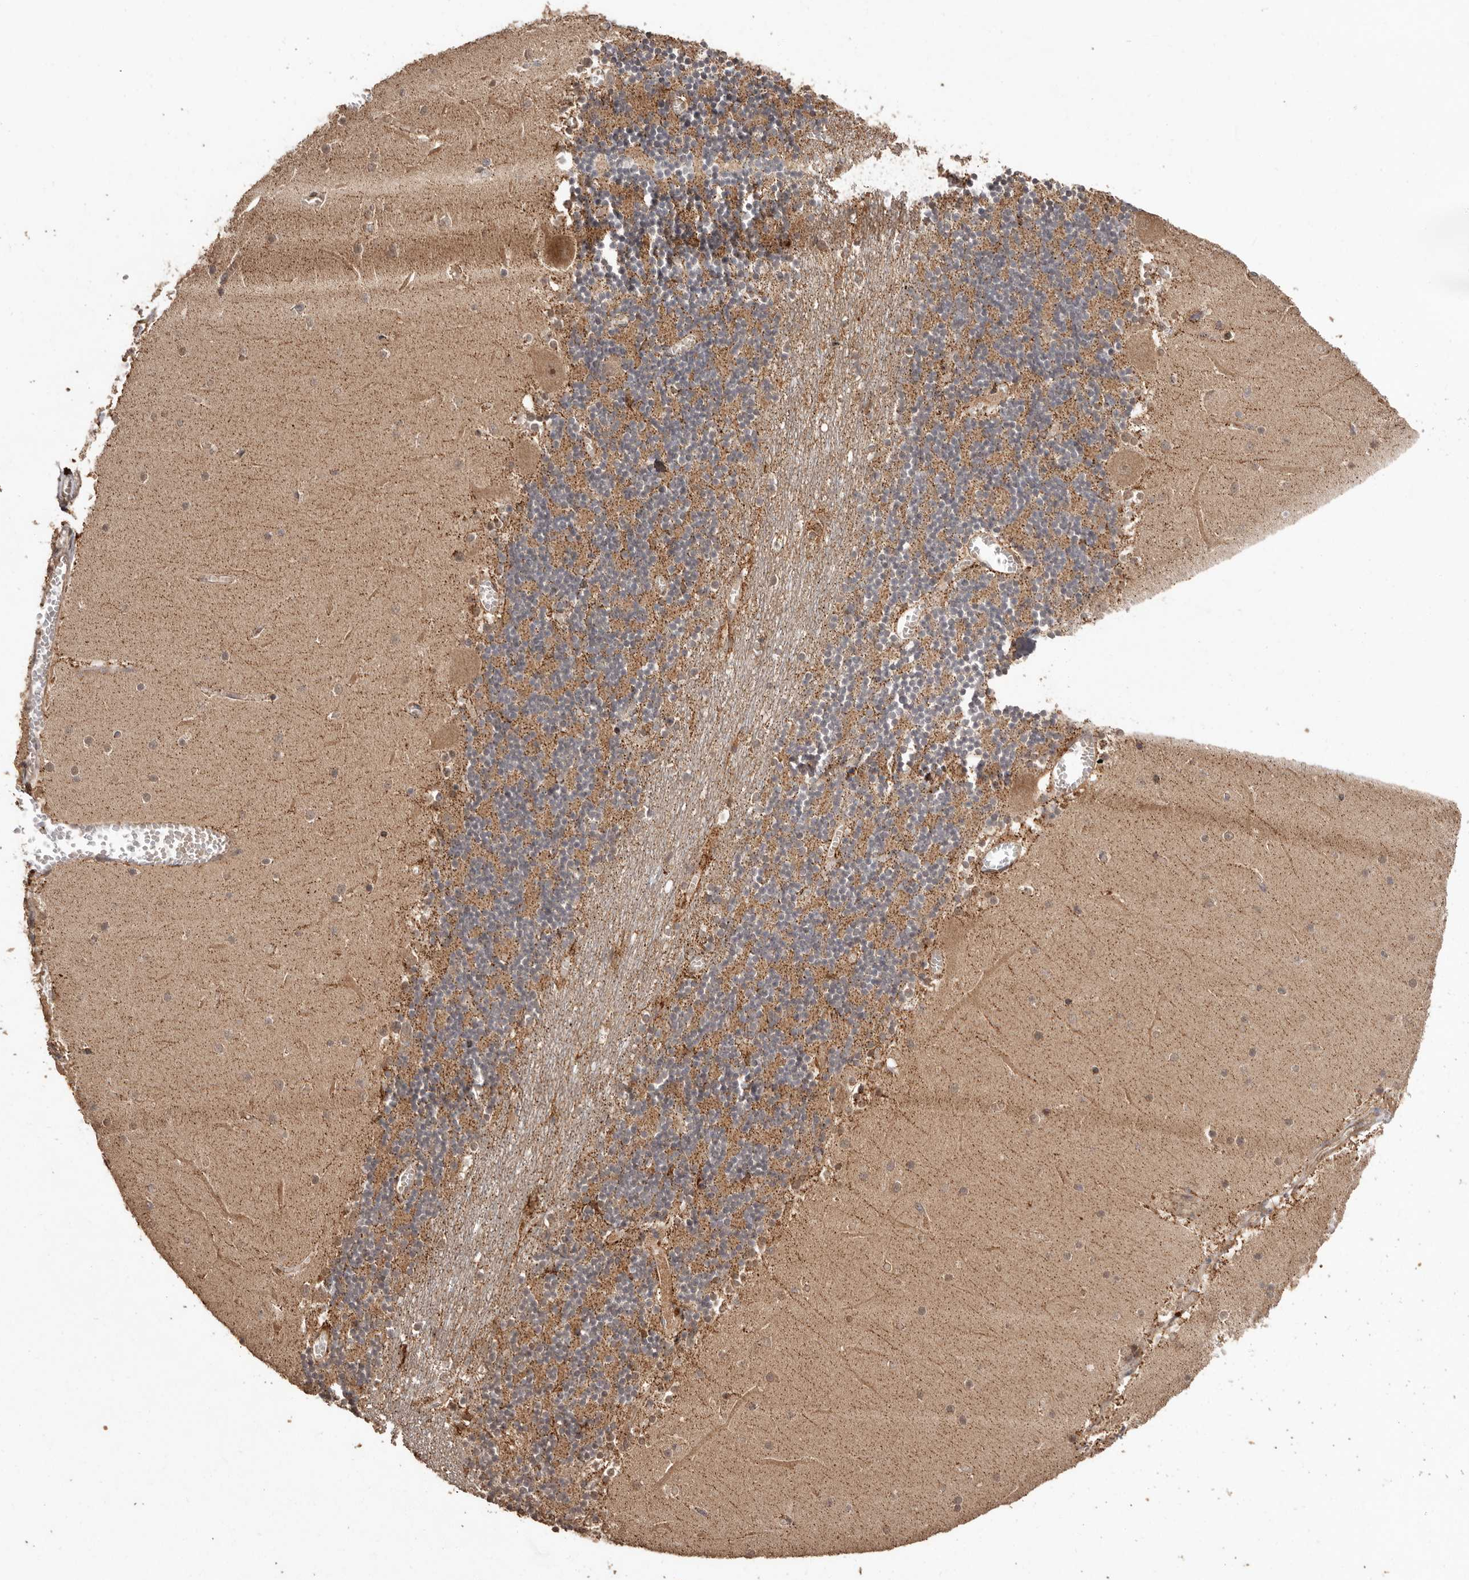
{"staining": {"intensity": "moderate", "quantity": ">75%", "location": "cytoplasmic/membranous"}, "tissue": "cerebellum", "cell_type": "Cells in granular layer", "image_type": "normal", "snomed": [{"axis": "morphology", "description": "Normal tissue, NOS"}, {"axis": "topography", "description": "Cerebellum"}], "caption": "Approximately >75% of cells in granular layer in benign human cerebellum show moderate cytoplasmic/membranous protein positivity as visualized by brown immunohistochemical staining.", "gene": "RWDD1", "patient": {"sex": "female", "age": 28}}